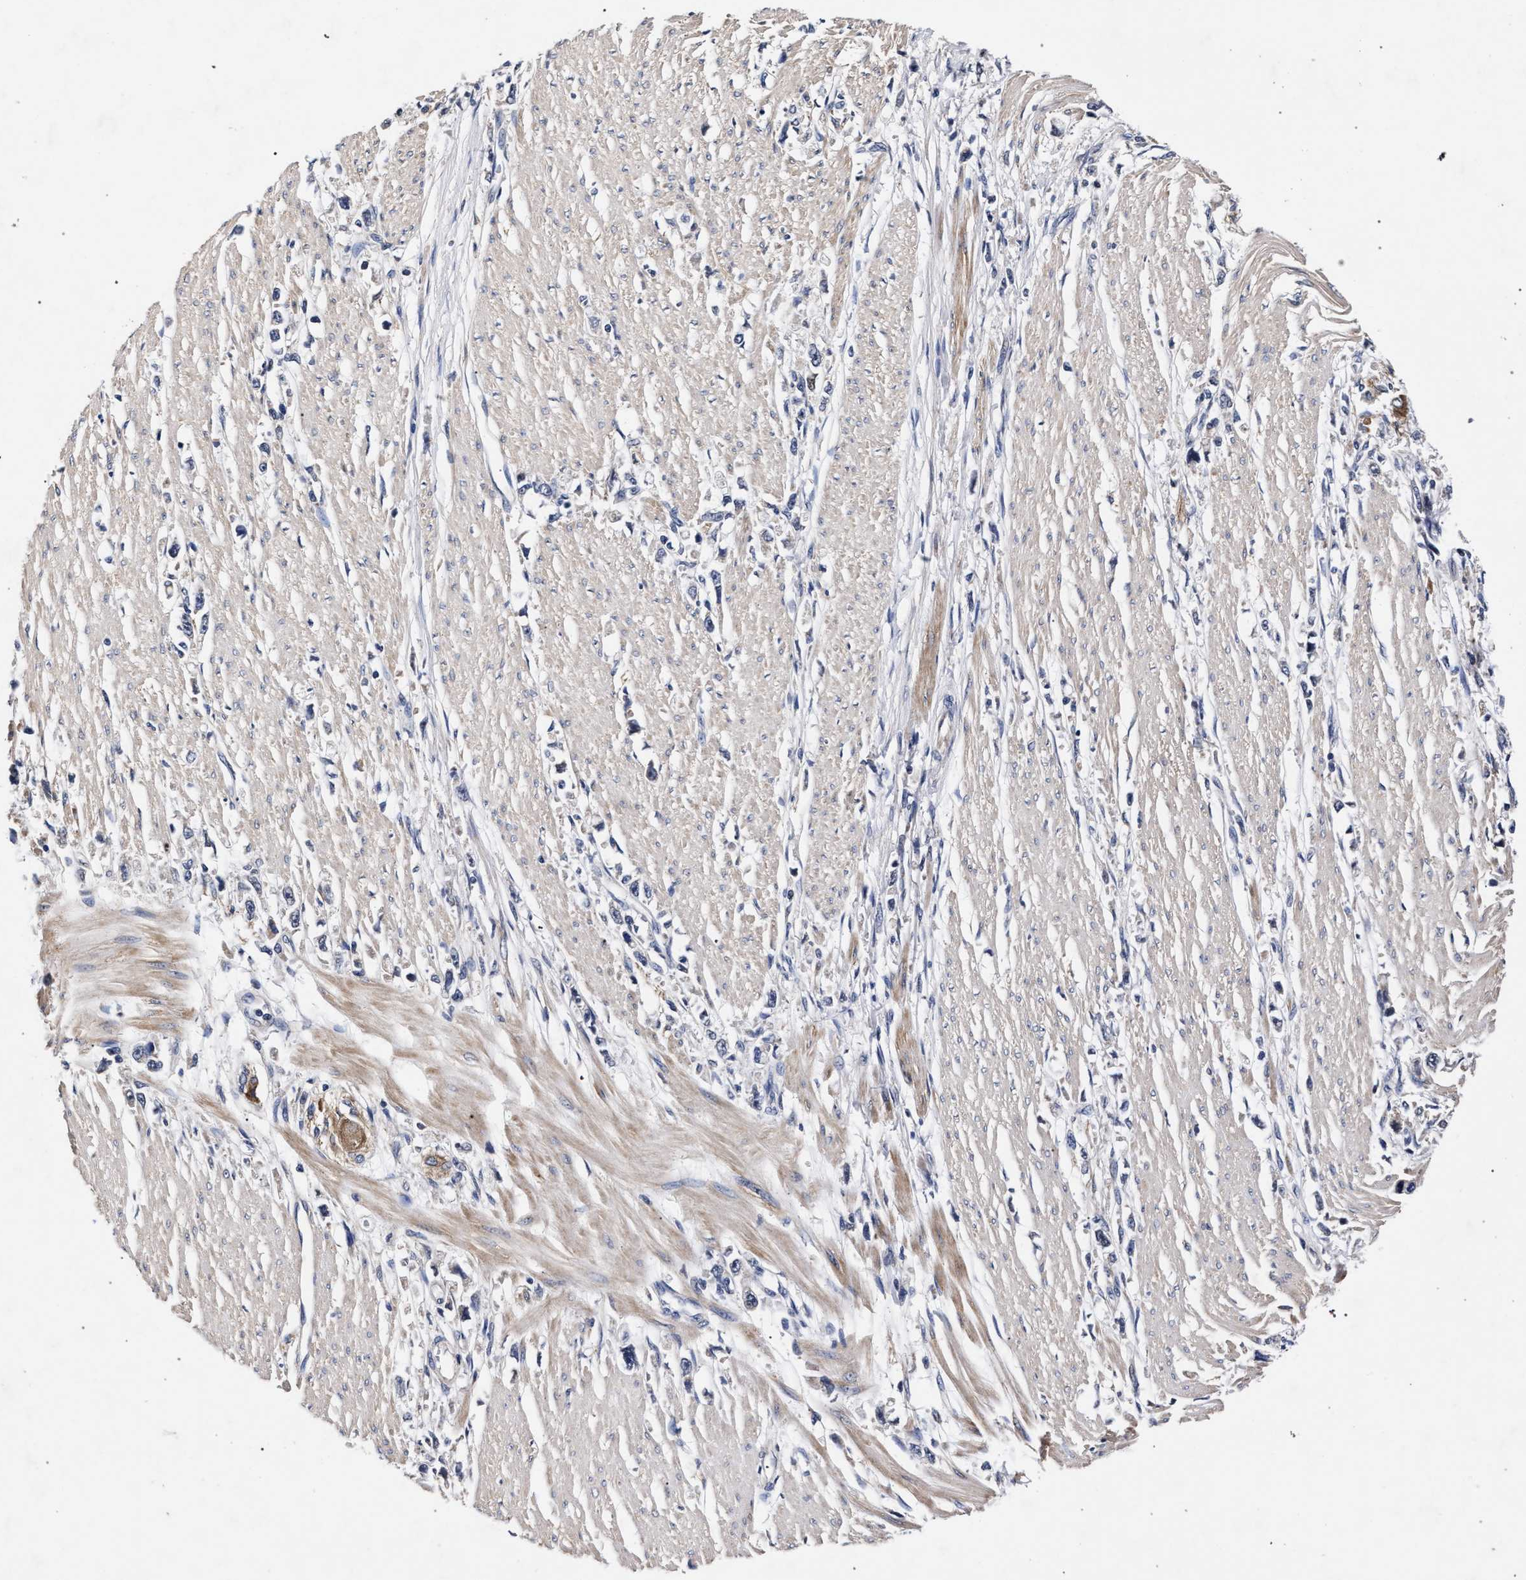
{"staining": {"intensity": "negative", "quantity": "none", "location": "none"}, "tissue": "stomach cancer", "cell_type": "Tumor cells", "image_type": "cancer", "snomed": [{"axis": "morphology", "description": "Adenocarcinoma, NOS"}, {"axis": "topography", "description": "Stomach"}], "caption": "This is an immunohistochemistry (IHC) histopathology image of human stomach cancer. There is no expression in tumor cells.", "gene": "CFAP95", "patient": {"sex": "female", "age": 59}}